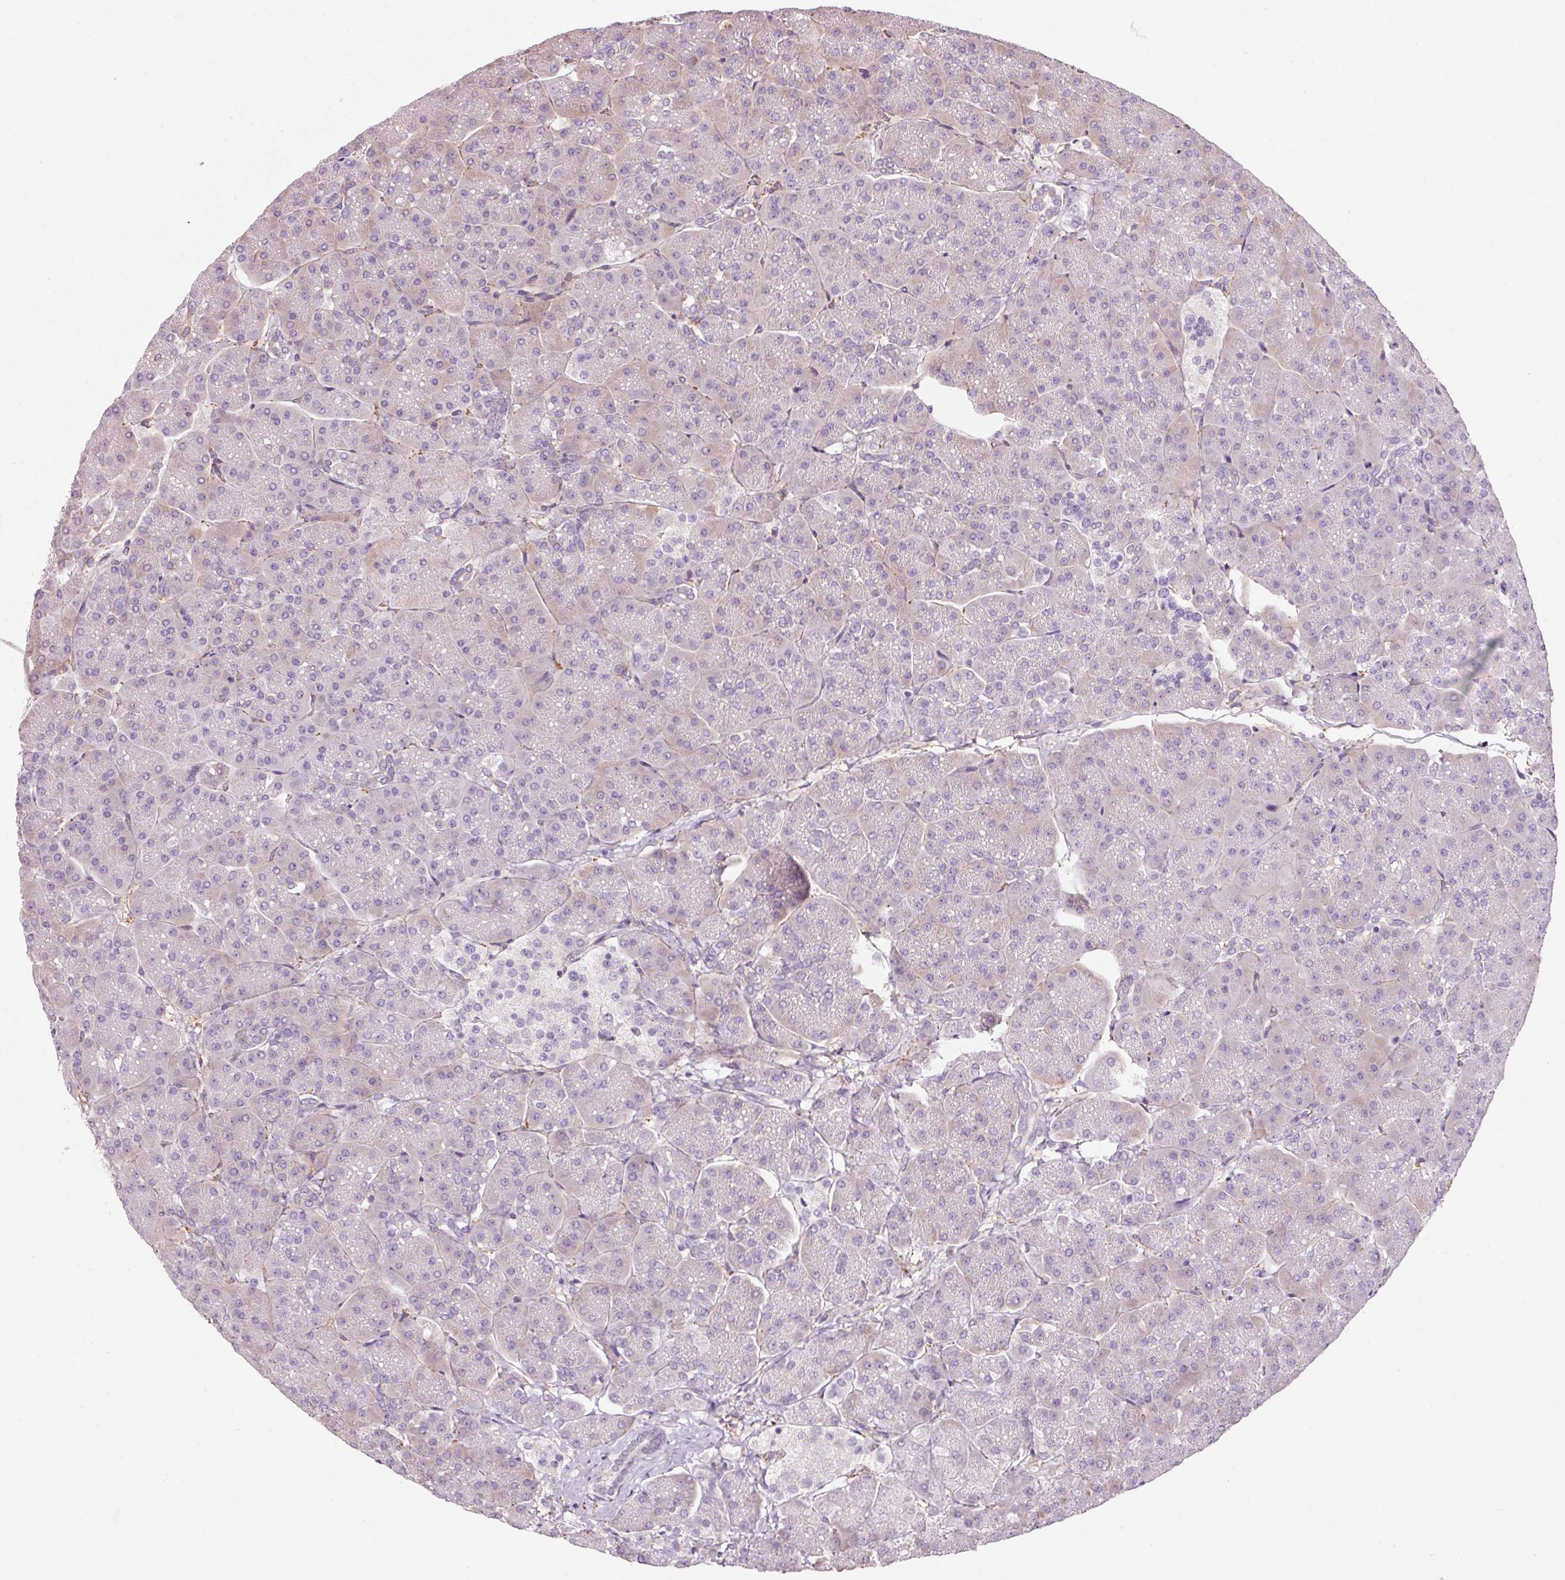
{"staining": {"intensity": "weak", "quantity": "25%-75%", "location": "cytoplasmic/membranous"}, "tissue": "pancreas", "cell_type": "Exocrine glandular cells", "image_type": "normal", "snomed": [{"axis": "morphology", "description": "Normal tissue, NOS"}, {"axis": "topography", "description": "Pancreas"}, {"axis": "topography", "description": "Peripheral nerve tissue"}], "caption": "A brown stain labels weak cytoplasmic/membranous expression of a protein in exocrine glandular cells of normal pancreas. The staining was performed using DAB (3,3'-diaminobenzidine), with brown indicating positive protein expression. Nuclei are stained blue with hematoxylin.", "gene": "GCG", "patient": {"sex": "male", "age": 54}}